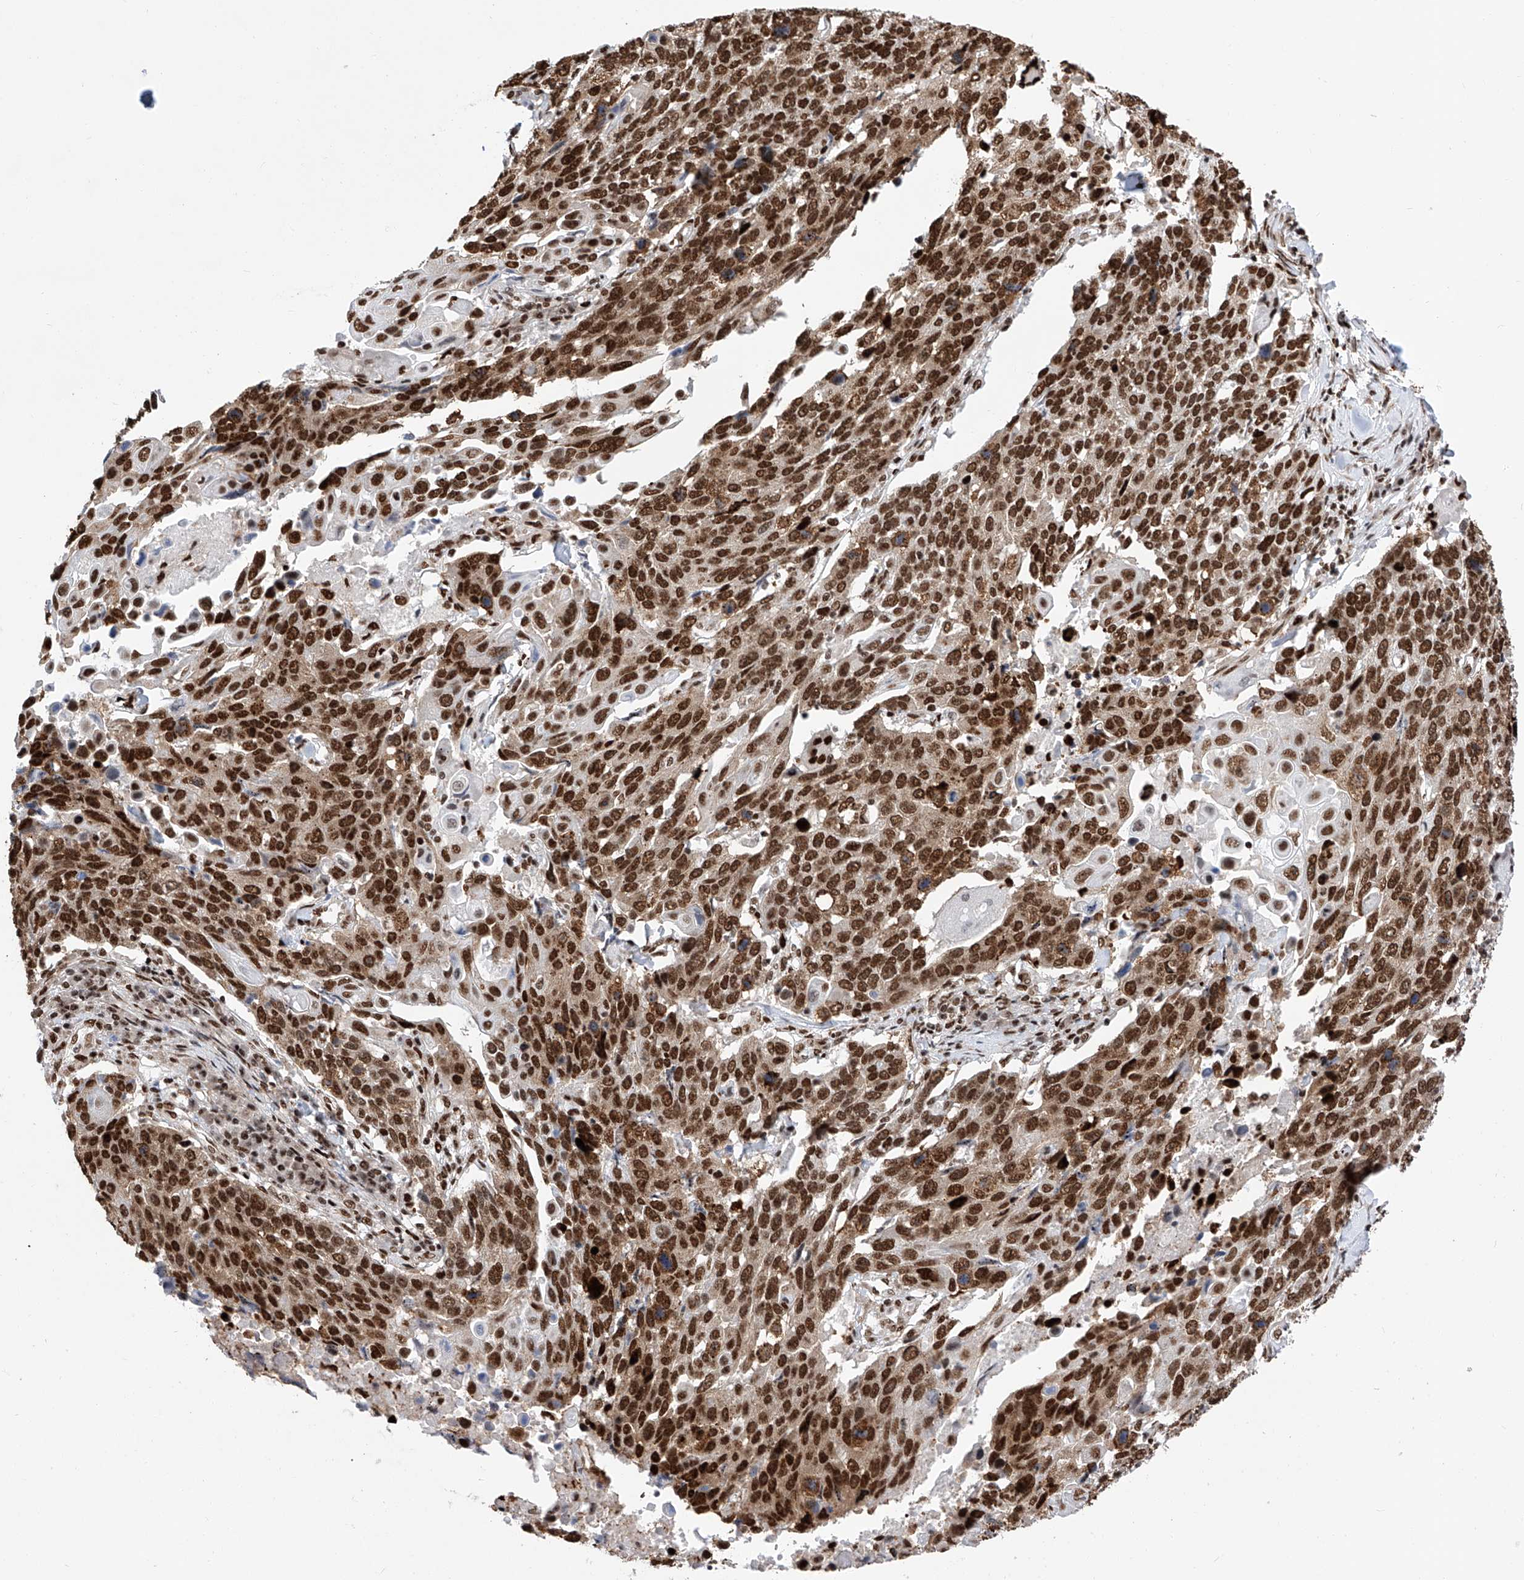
{"staining": {"intensity": "strong", "quantity": ">75%", "location": "nuclear"}, "tissue": "lung cancer", "cell_type": "Tumor cells", "image_type": "cancer", "snomed": [{"axis": "morphology", "description": "Squamous cell carcinoma, NOS"}, {"axis": "topography", "description": "Lung"}], "caption": "Immunohistochemistry staining of lung cancer (squamous cell carcinoma), which displays high levels of strong nuclear expression in about >75% of tumor cells indicating strong nuclear protein expression. The staining was performed using DAB (brown) for protein detection and nuclei were counterstained in hematoxylin (blue).", "gene": "SRSF6", "patient": {"sex": "male", "age": 66}}